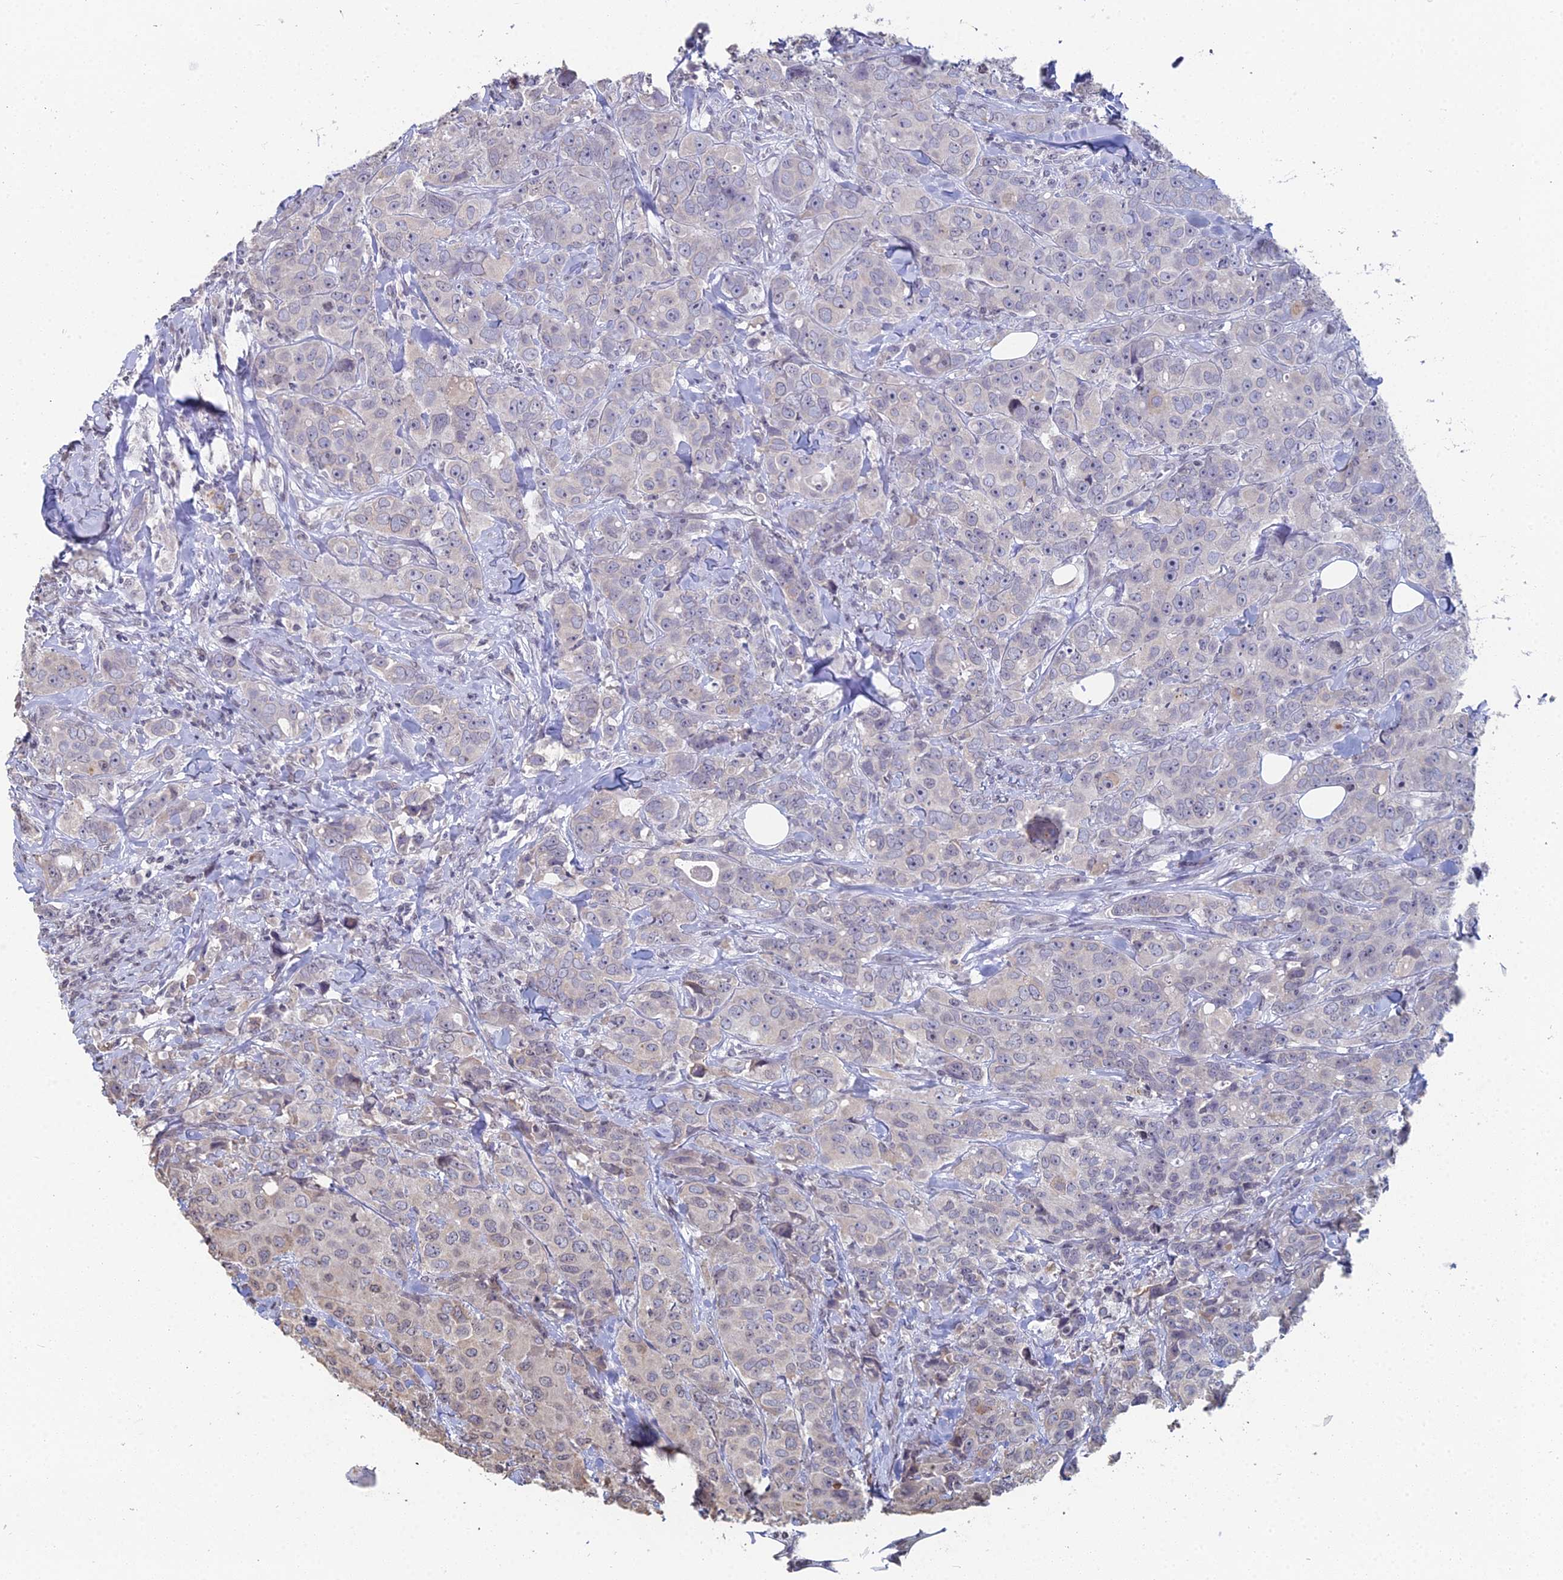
{"staining": {"intensity": "negative", "quantity": "none", "location": "none"}, "tissue": "breast cancer", "cell_type": "Tumor cells", "image_type": "cancer", "snomed": [{"axis": "morphology", "description": "Duct carcinoma"}, {"axis": "topography", "description": "Breast"}], "caption": "This photomicrograph is of breast cancer stained with IHC to label a protein in brown with the nuclei are counter-stained blue. There is no positivity in tumor cells.", "gene": "PRR22", "patient": {"sex": "female", "age": 43}}